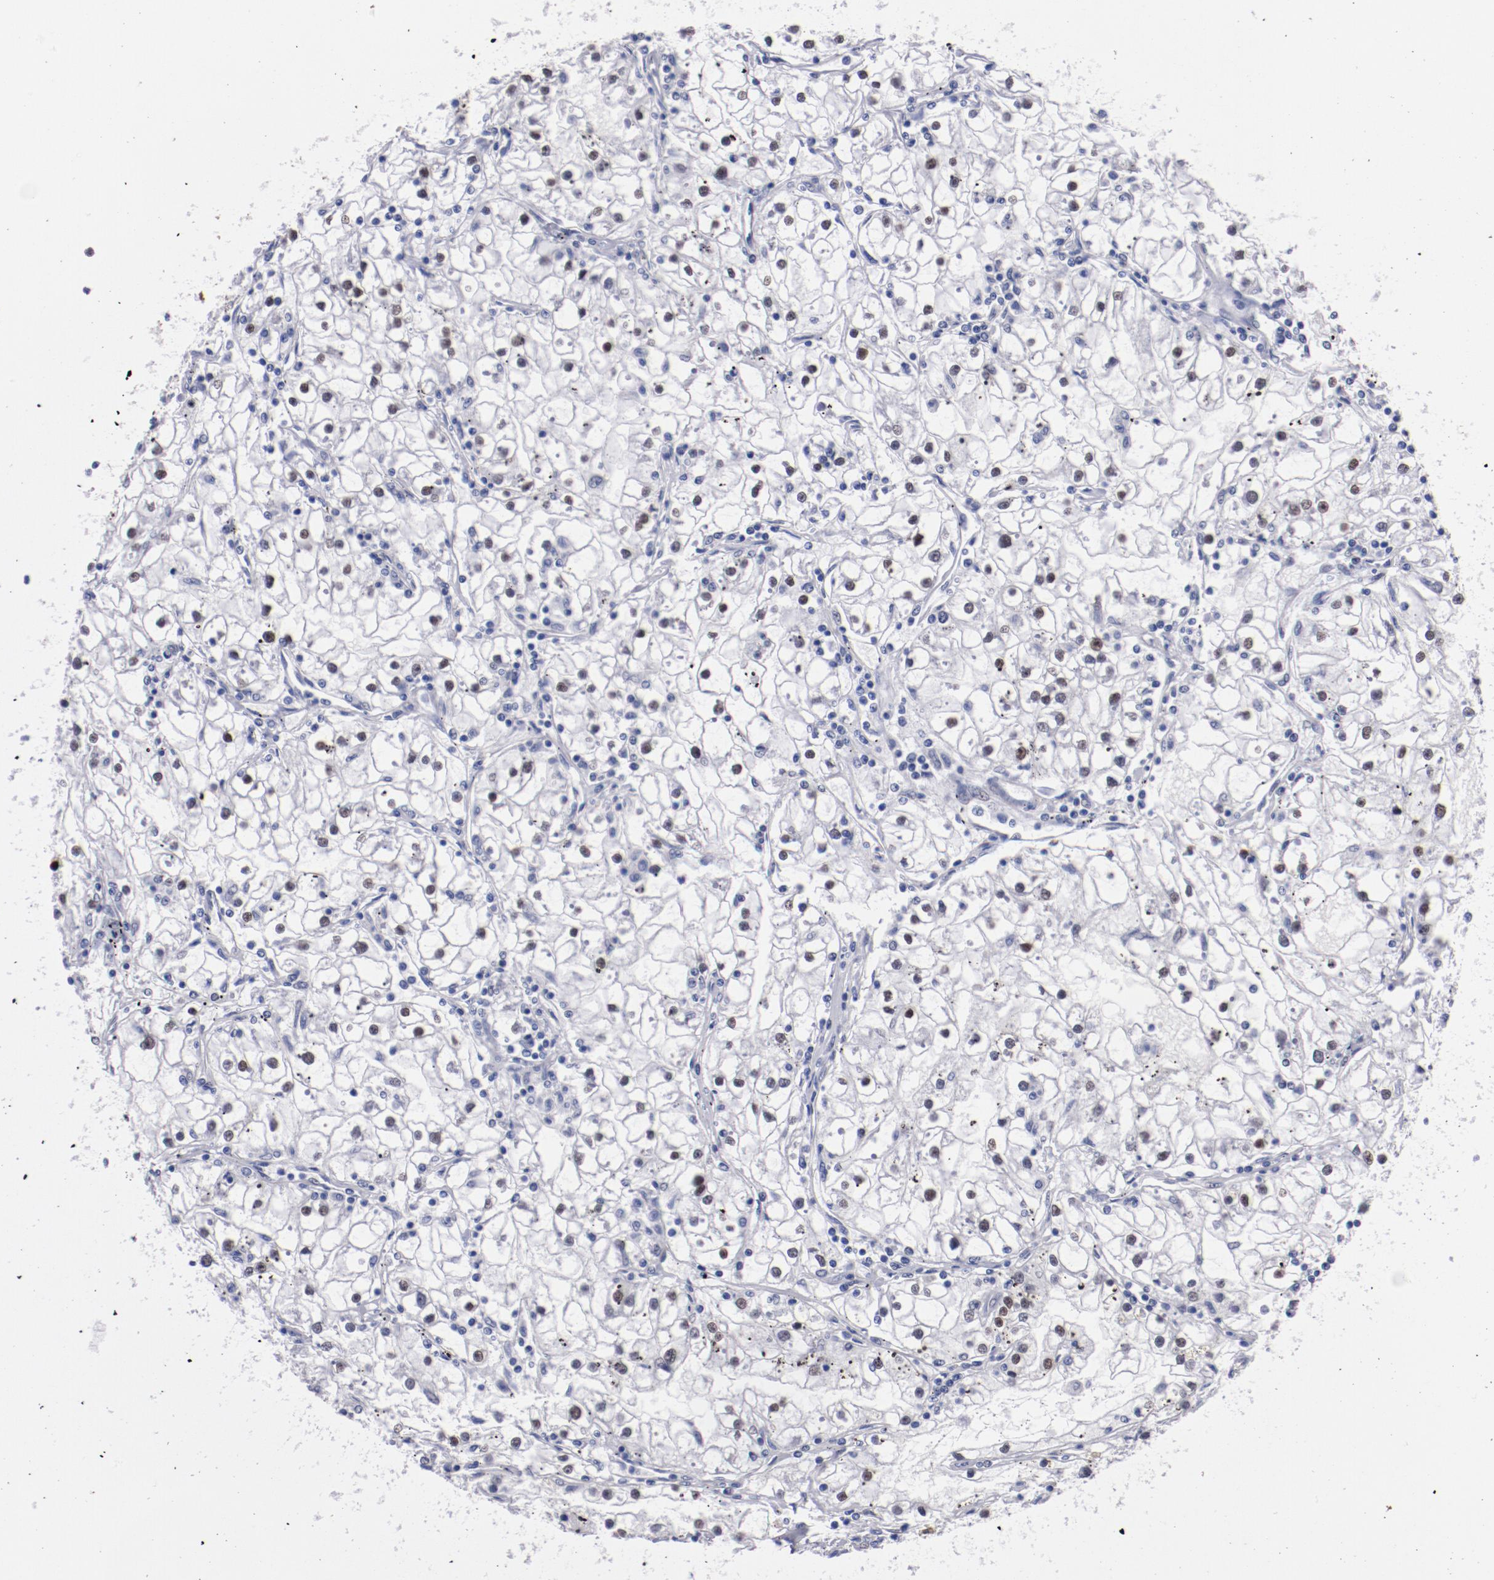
{"staining": {"intensity": "weak", "quantity": "25%-75%", "location": "nuclear"}, "tissue": "renal cancer", "cell_type": "Tumor cells", "image_type": "cancer", "snomed": [{"axis": "morphology", "description": "Adenocarcinoma, NOS"}, {"axis": "topography", "description": "Kidney"}], "caption": "IHC of adenocarcinoma (renal) demonstrates low levels of weak nuclear positivity in about 25%-75% of tumor cells.", "gene": "HNF1B", "patient": {"sex": "male", "age": 56}}